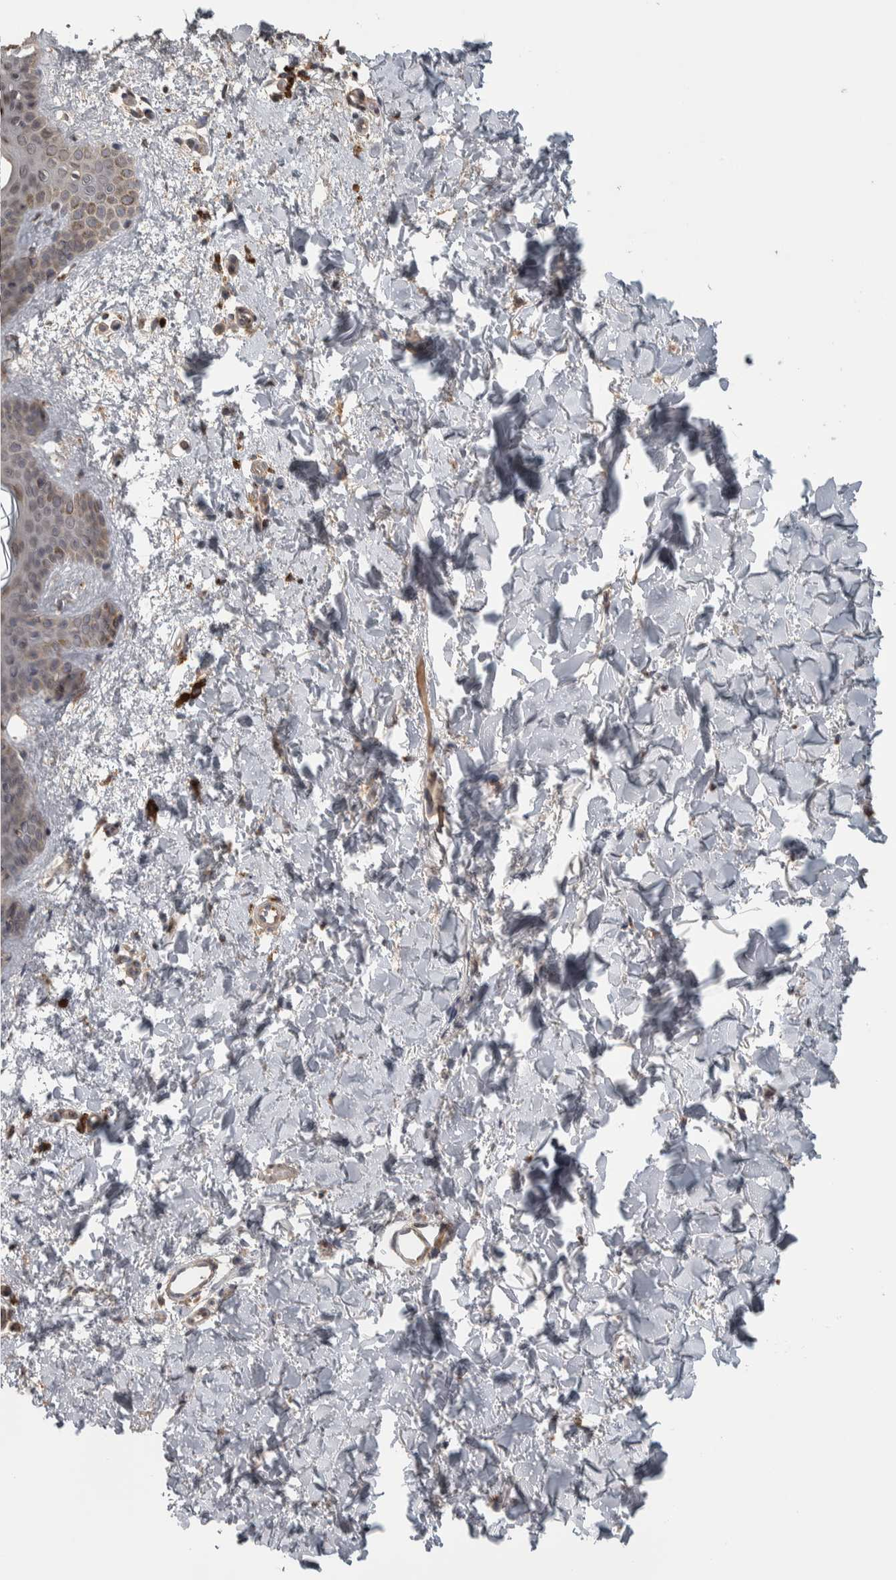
{"staining": {"intensity": "weak", "quantity": ">75%", "location": "cytoplasmic/membranous"}, "tissue": "skin", "cell_type": "Fibroblasts", "image_type": "normal", "snomed": [{"axis": "morphology", "description": "Normal tissue, NOS"}, {"axis": "topography", "description": "Skin"}], "caption": "Immunohistochemical staining of benign human skin shows >75% levels of weak cytoplasmic/membranous protein positivity in approximately >75% of fibroblasts.", "gene": "IFRD1", "patient": {"sex": "female", "age": 46}}